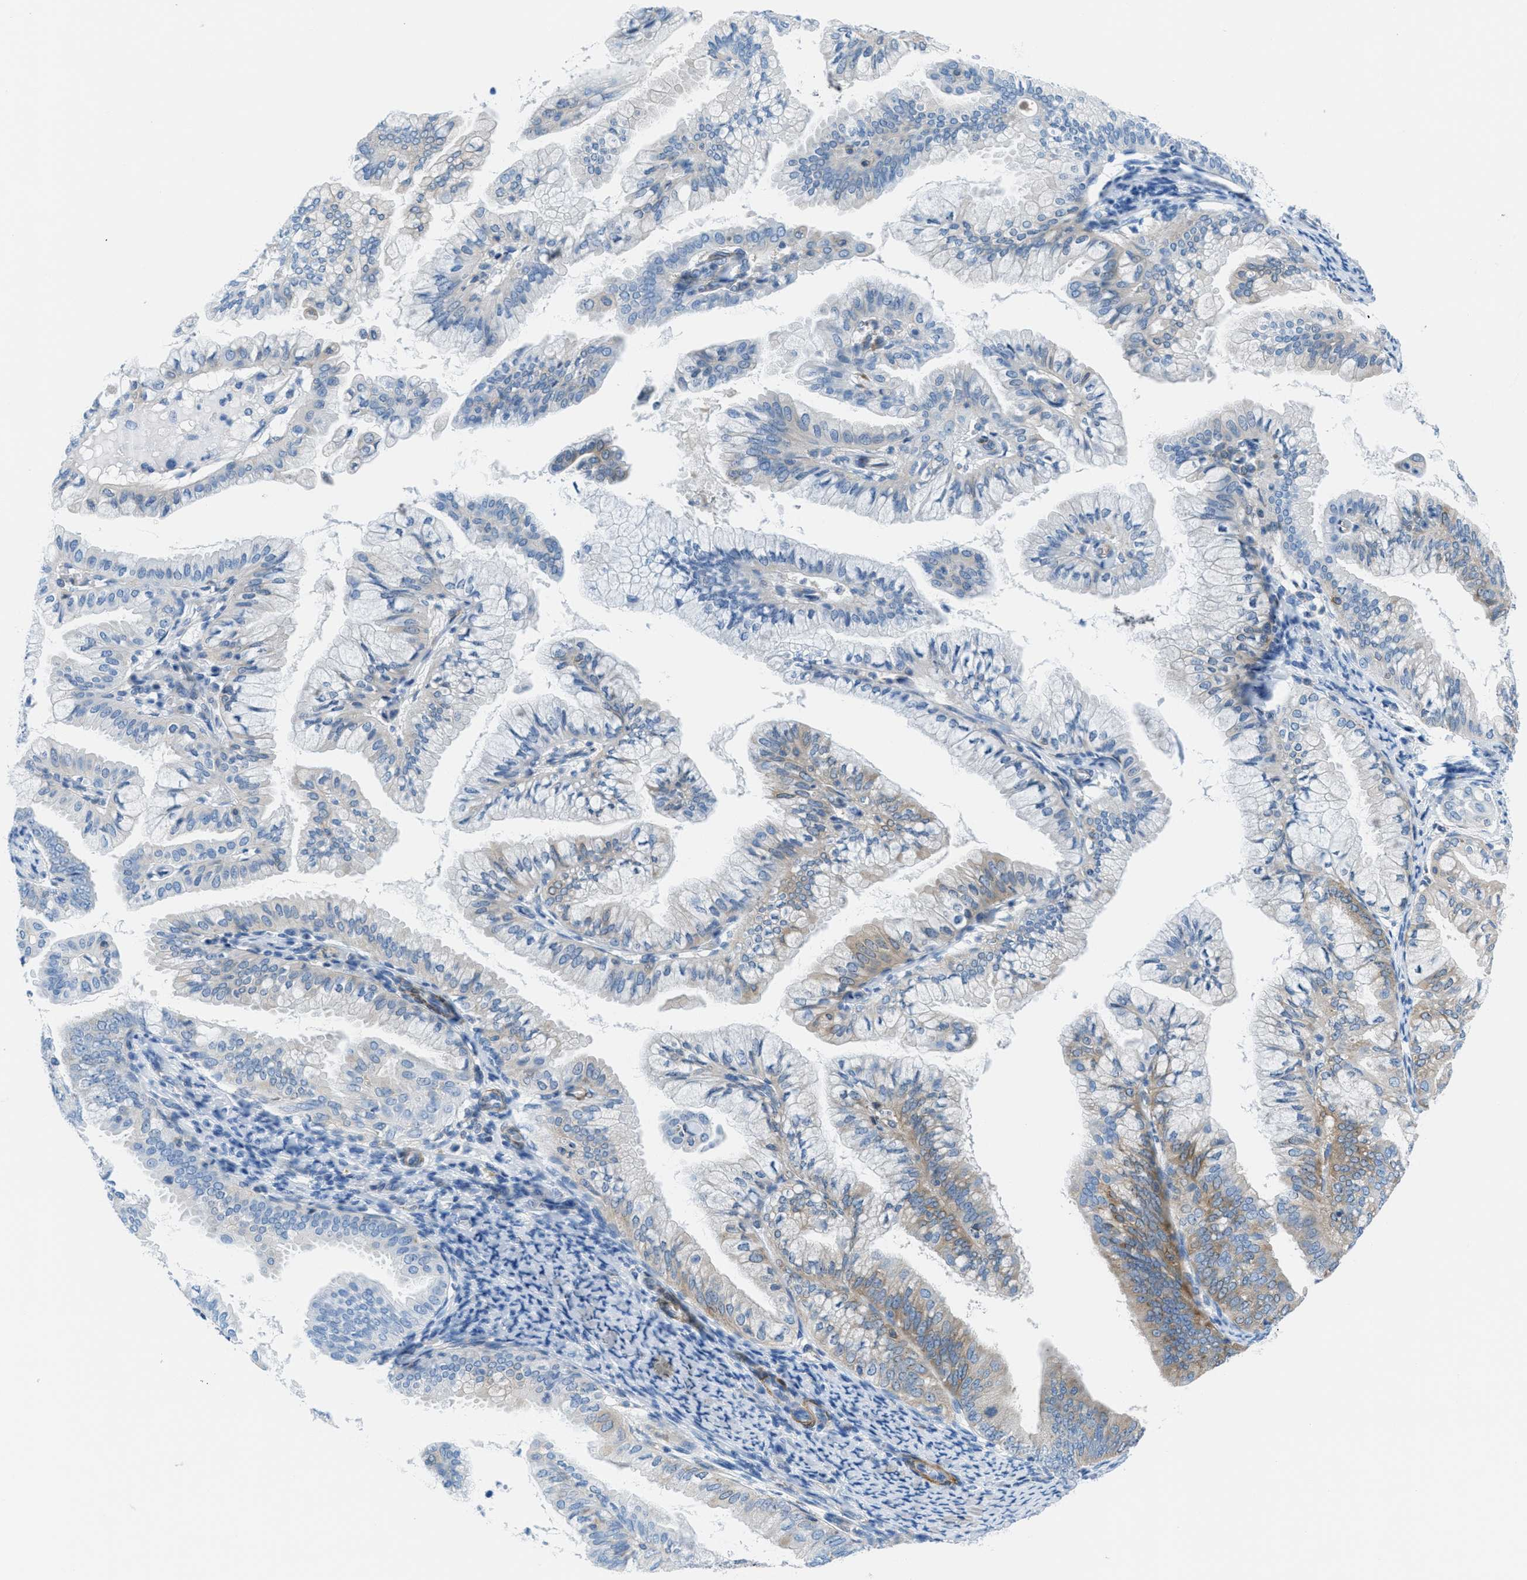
{"staining": {"intensity": "weak", "quantity": "25%-75%", "location": "cytoplasmic/membranous"}, "tissue": "endometrial cancer", "cell_type": "Tumor cells", "image_type": "cancer", "snomed": [{"axis": "morphology", "description": "Adenocarcinoma, NOS"}, {"axis": "topography", "description": "Endometrium"}], "caption": "Tumor cells display weak cytoplasmic/membranous expression in approximately 25%-75% of cells in endometrial cancer.", "gene": "MAPRE2", "patient": {"sex": "female", "age": 63}}